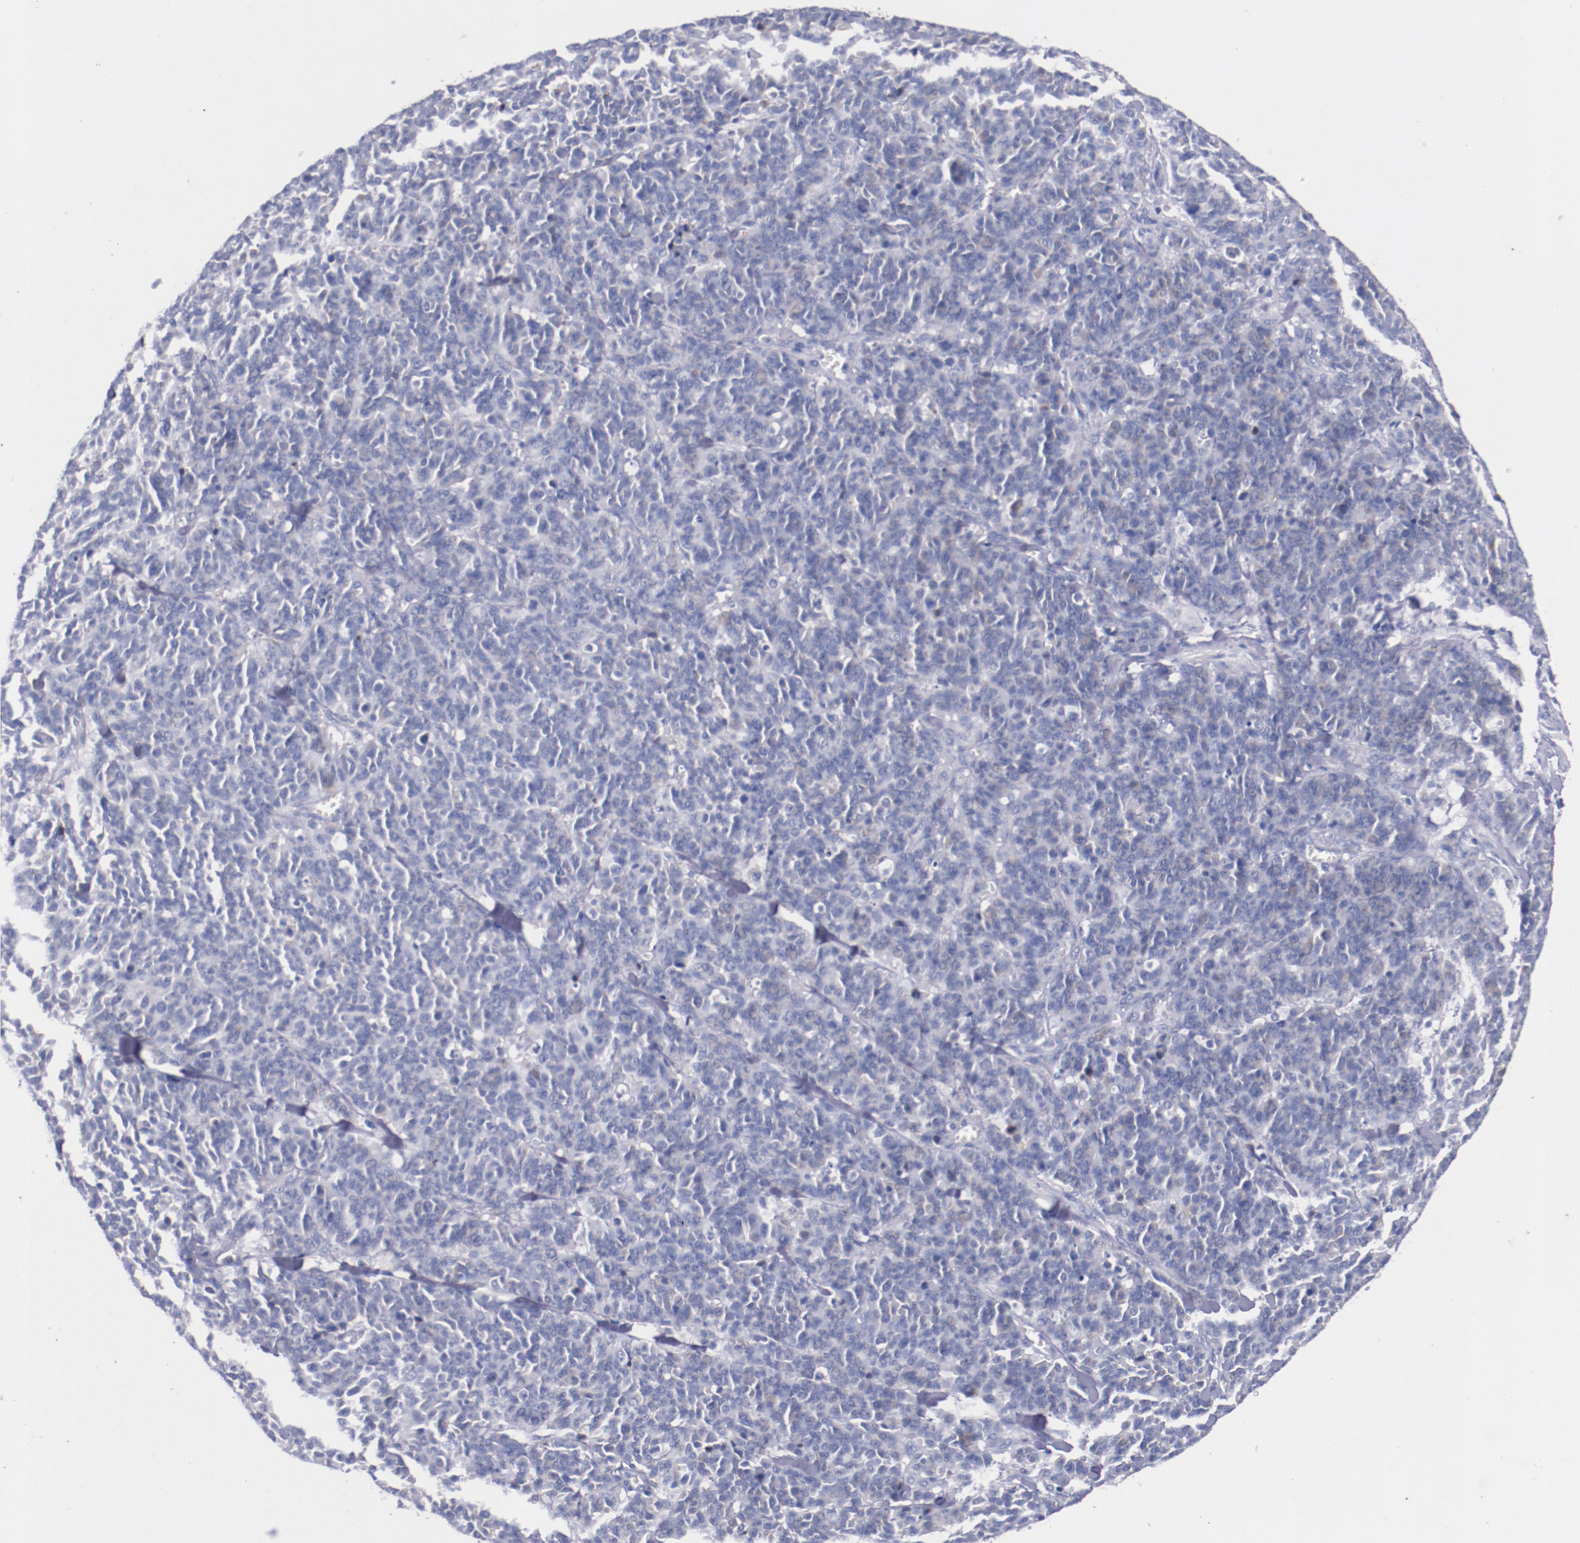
{"staining": {"intensity": "negative", "quantity": "none", "location": "none"}, "tissue": "lung cancer", "cell_type": "Tumor cells", "image_type": "cancer", "snomed": [{"axis": "morphology", "description": "Neoplasm, malignant, NOS"}, {"axis": "topography", "description": "Lung"}], "caption": "Immunohistochemical staining of human lung cancer (neoplasm (malignant)) demonstrates no significant expression in tumor cells.", "gene": "CNTNAP2", "patient": {"sex": "female", "age": 58}}